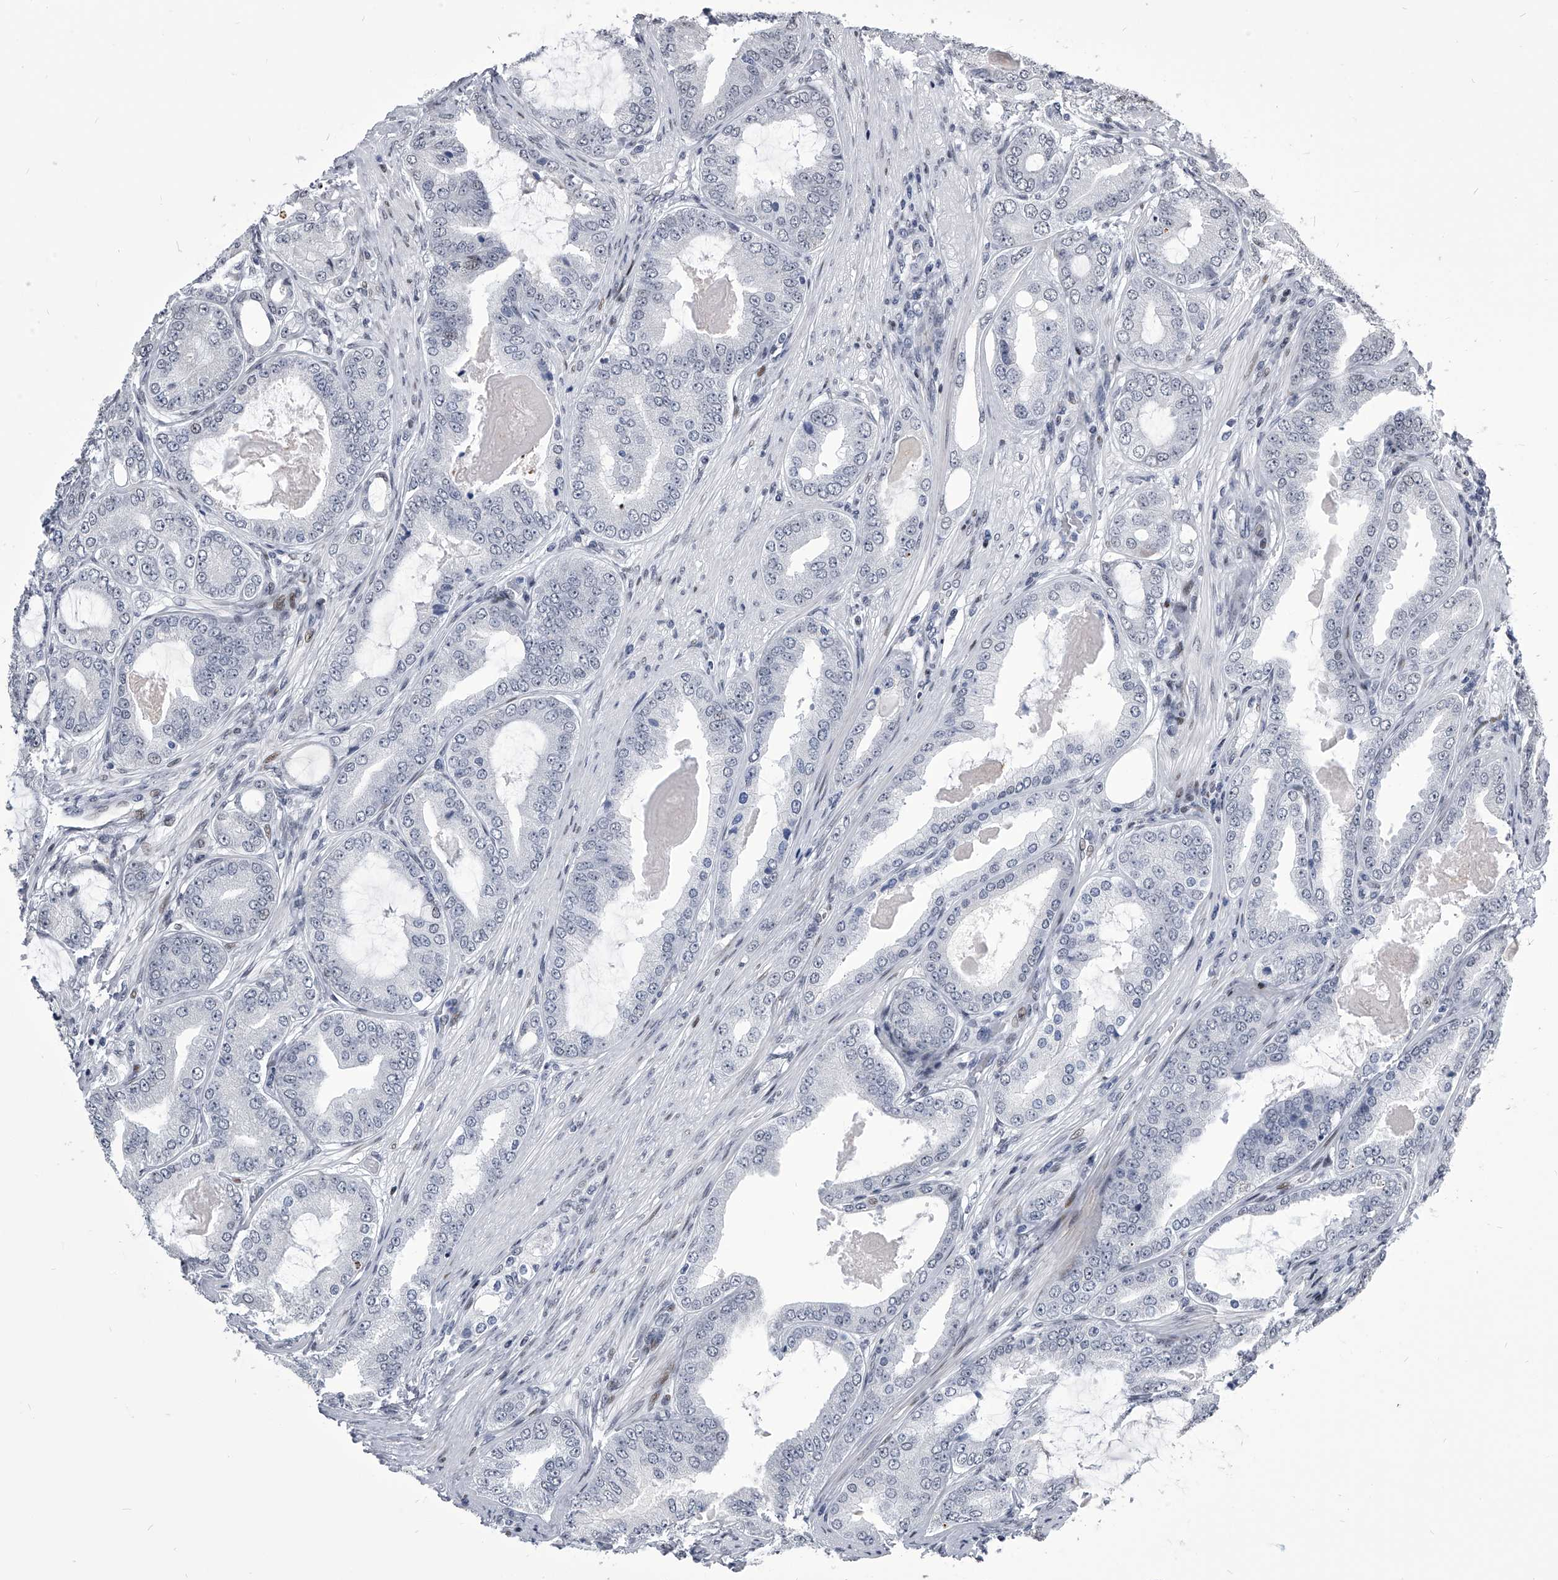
{"staining": {"intensity": "negative", "quantity": "none", "location": "none"}, "tissue": "prostate cancer", "cell_type": "Tumor cells", "image_type": "cancer", "snomed": [{"axis": "morphology", "description": "Adenocarcinoma, High grade"}, {"axis": "topography", "description": "Prostate"}], "caption": "High power microscopy micrograph of an immunohistochemistry (IHC) photomicrograph of prostate cancer (adenocarcinoma (high-grade)), revealing no significant positivity in tumor cells.", "gene": "CMTR1", "patient": {"sex": "male", "age": 60}}